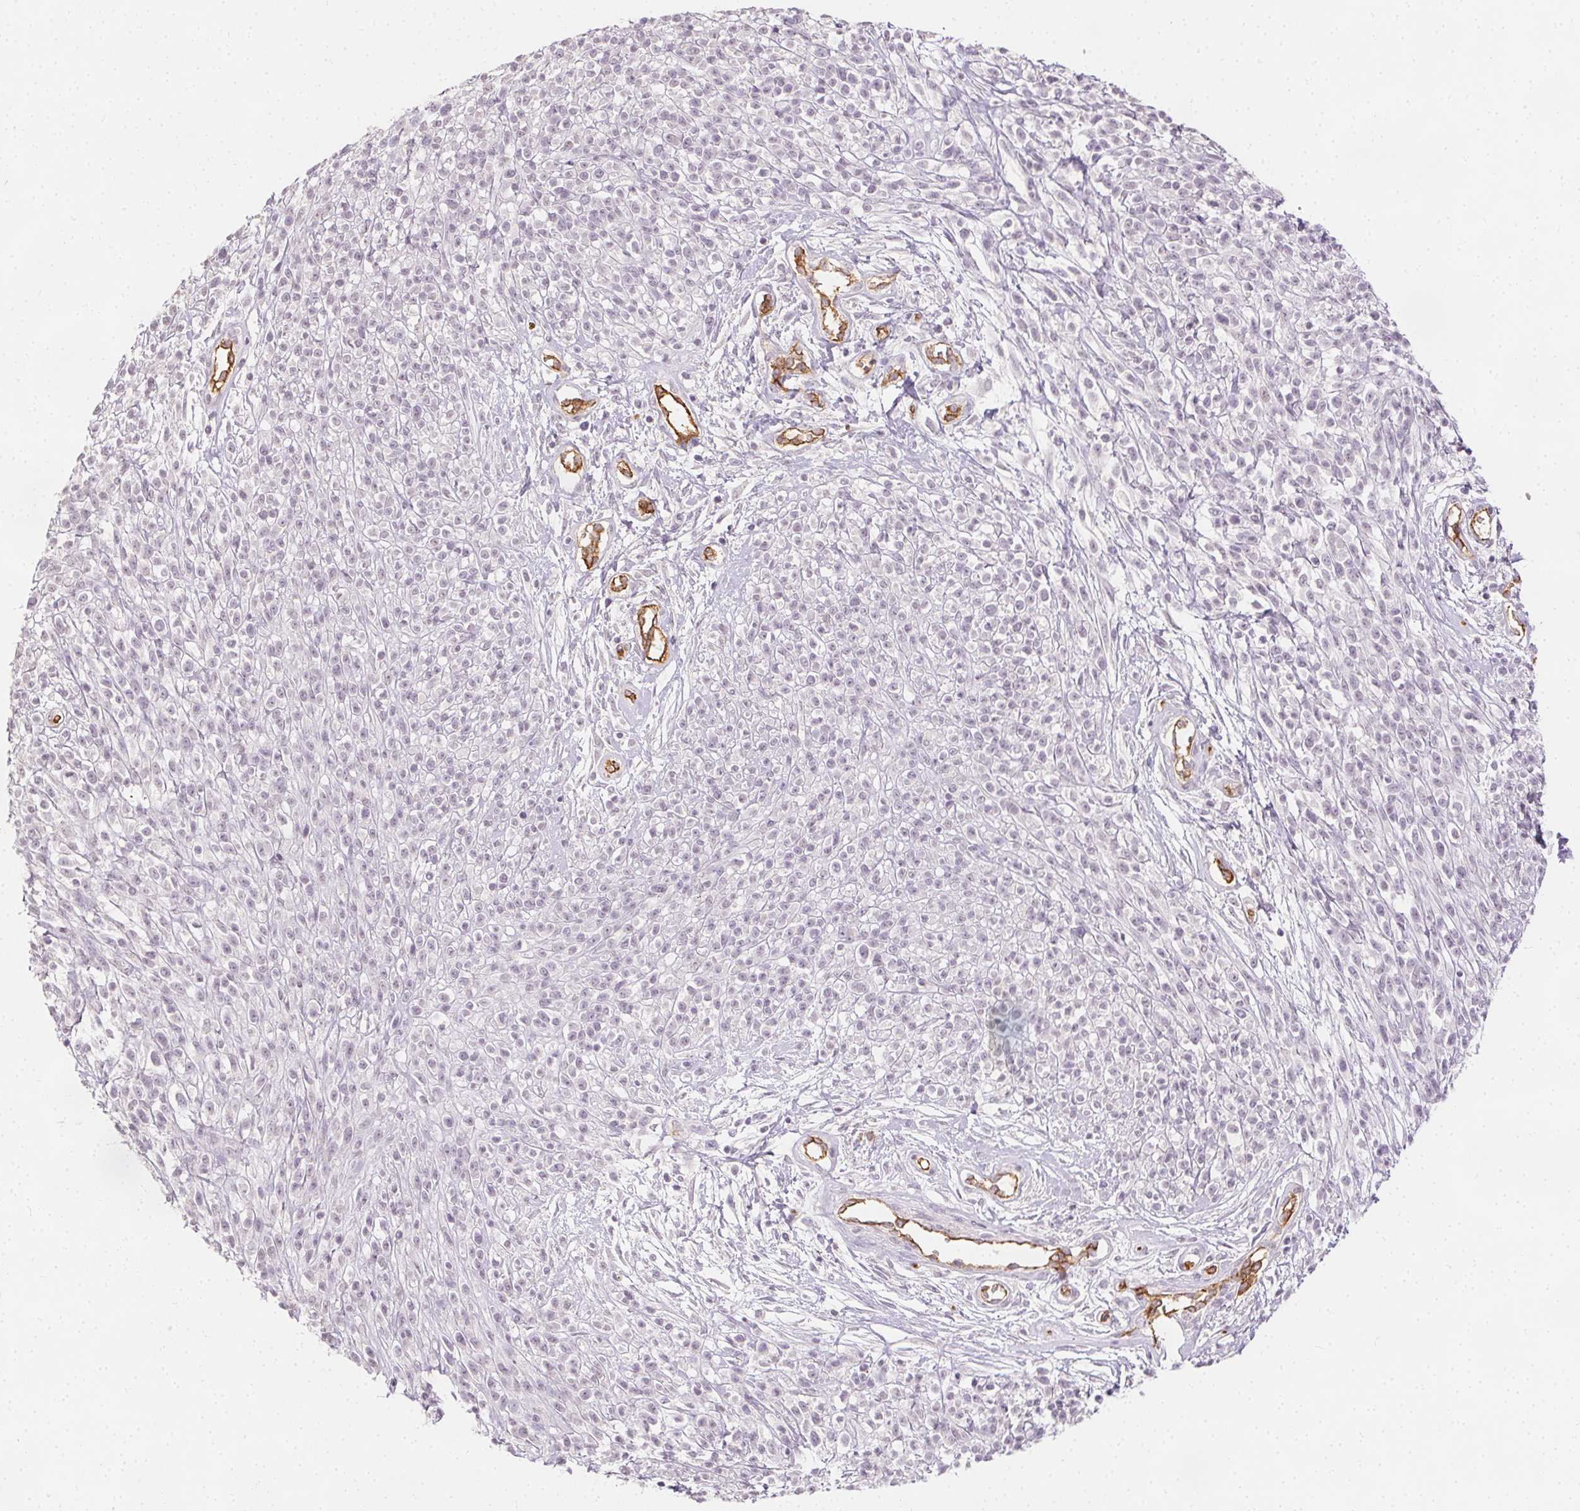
{"staining": {"intensity": "negative", "quantity": "none", "location": "none"}, "tissue": "melanoma", "cell_type": "Tumor cells", "image_type": "cancer", "snomed": [{"axis": "morphology", "description": "Malignant melanoma, NOS"}, {"axis": "topography", "description": "Skin"}, {"axis": "topography", "description": "Skin of trunk"}], "caption": "IHC photomicrograph of neoplastic tissue: human malignant melanoma stained with DAB (3,3'-diaminobenzidine) exhibits no significant protein staining in tumor cells.", "gene": "PODXL", "patient": {"sex": "male", "age": 74}}